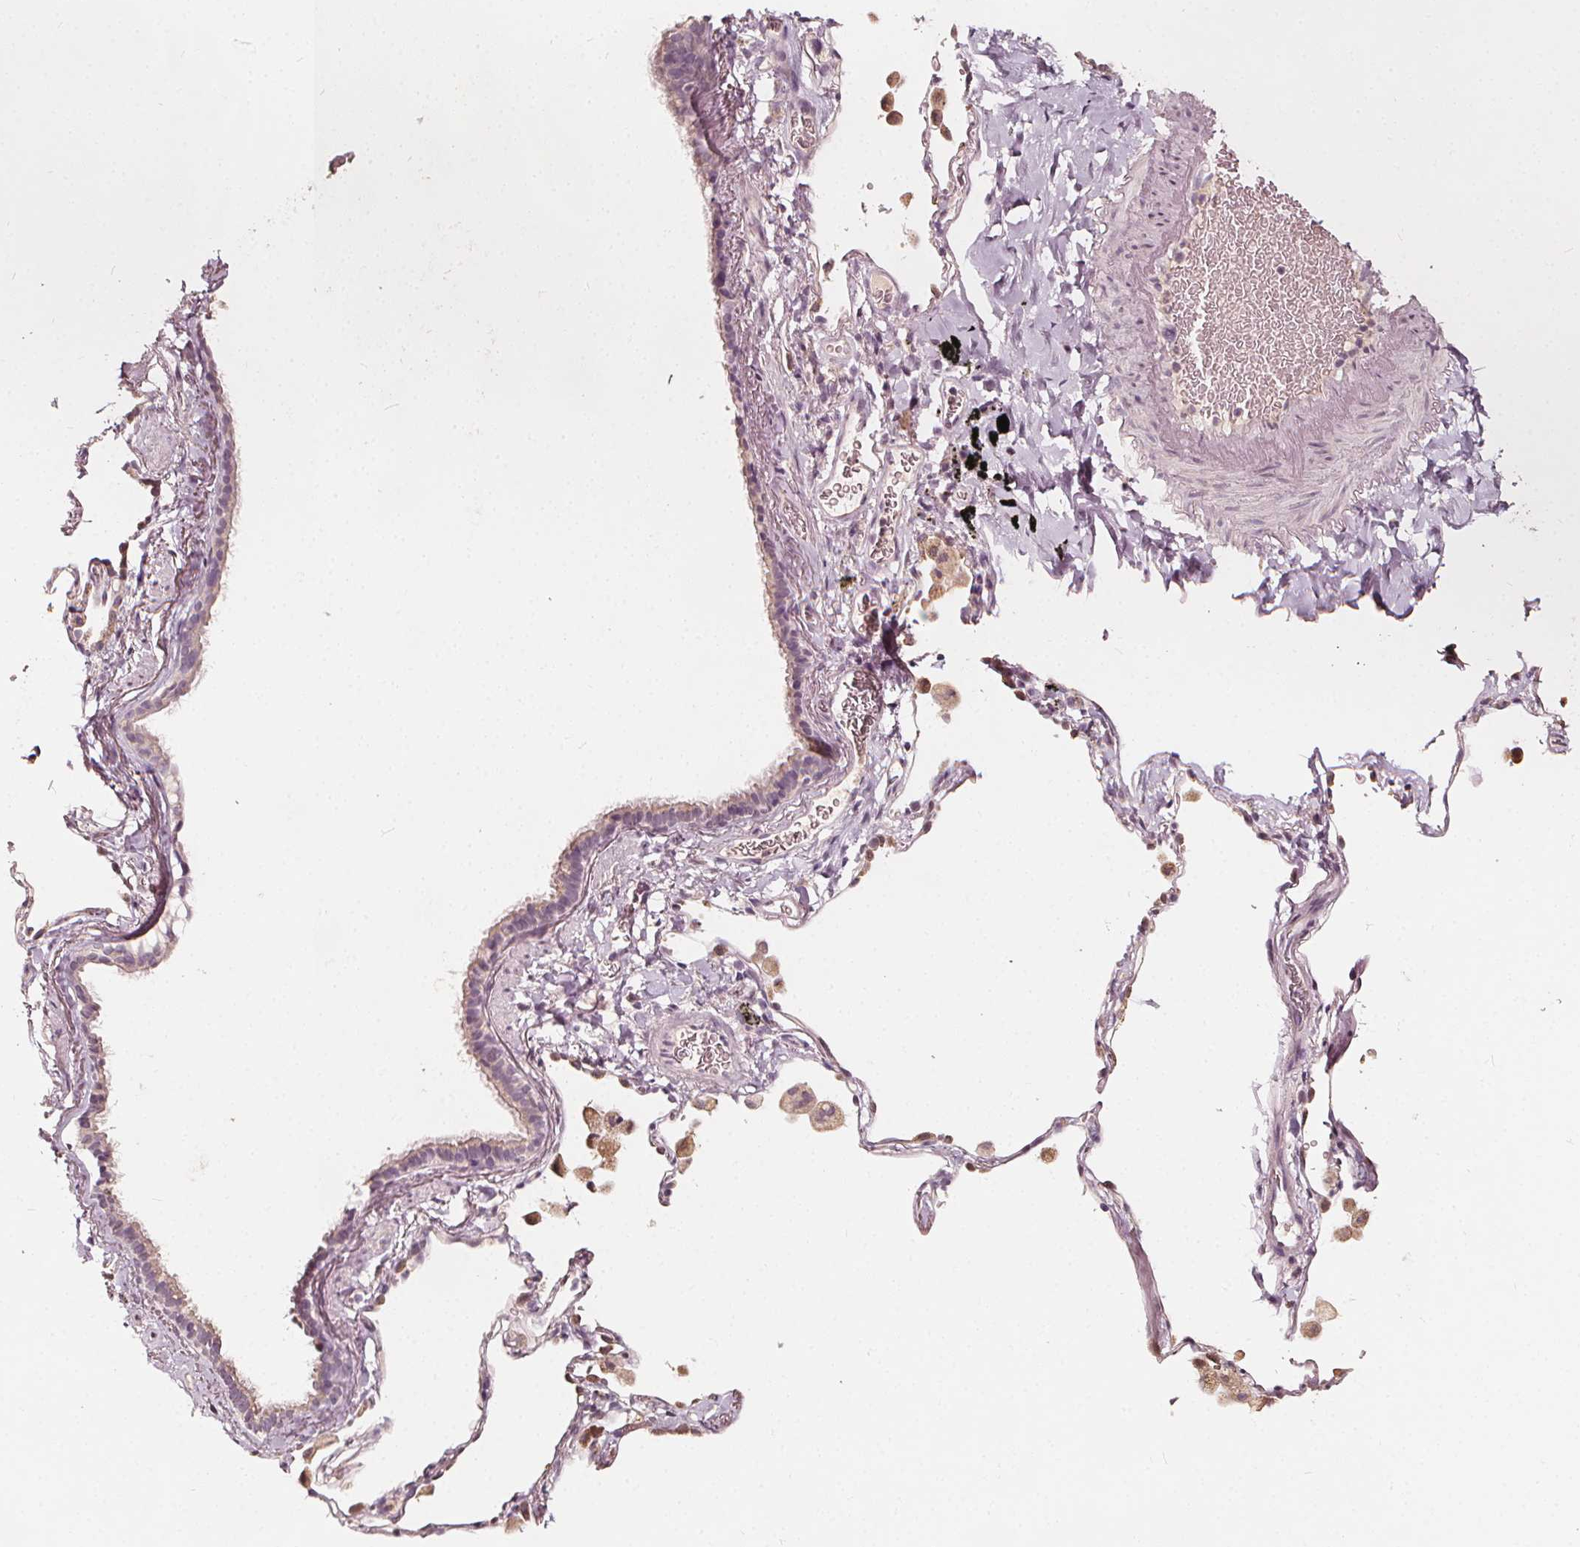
{"staining": {"intensity": "weak", "quantity": "<25%", "location": "cytoplasmic/membranous"}, "tissue": "bronchus", "cell_type": "Respiratory epithelial cells", "image_type": "normal", "snomed": [{"axis": "morphology", "description": "Normal tissue, NOS"}, {"axis": "topography", "description": "Bronchus"}, {"axis": "topography", "description": "Lung"}], "caption": "A photomicrograph of bronchus stained for a protein shows no brown staining in respiratory epithelial cells.", "gene": "NPC1L1", "patient": {"sex": "male", "age": 54}}